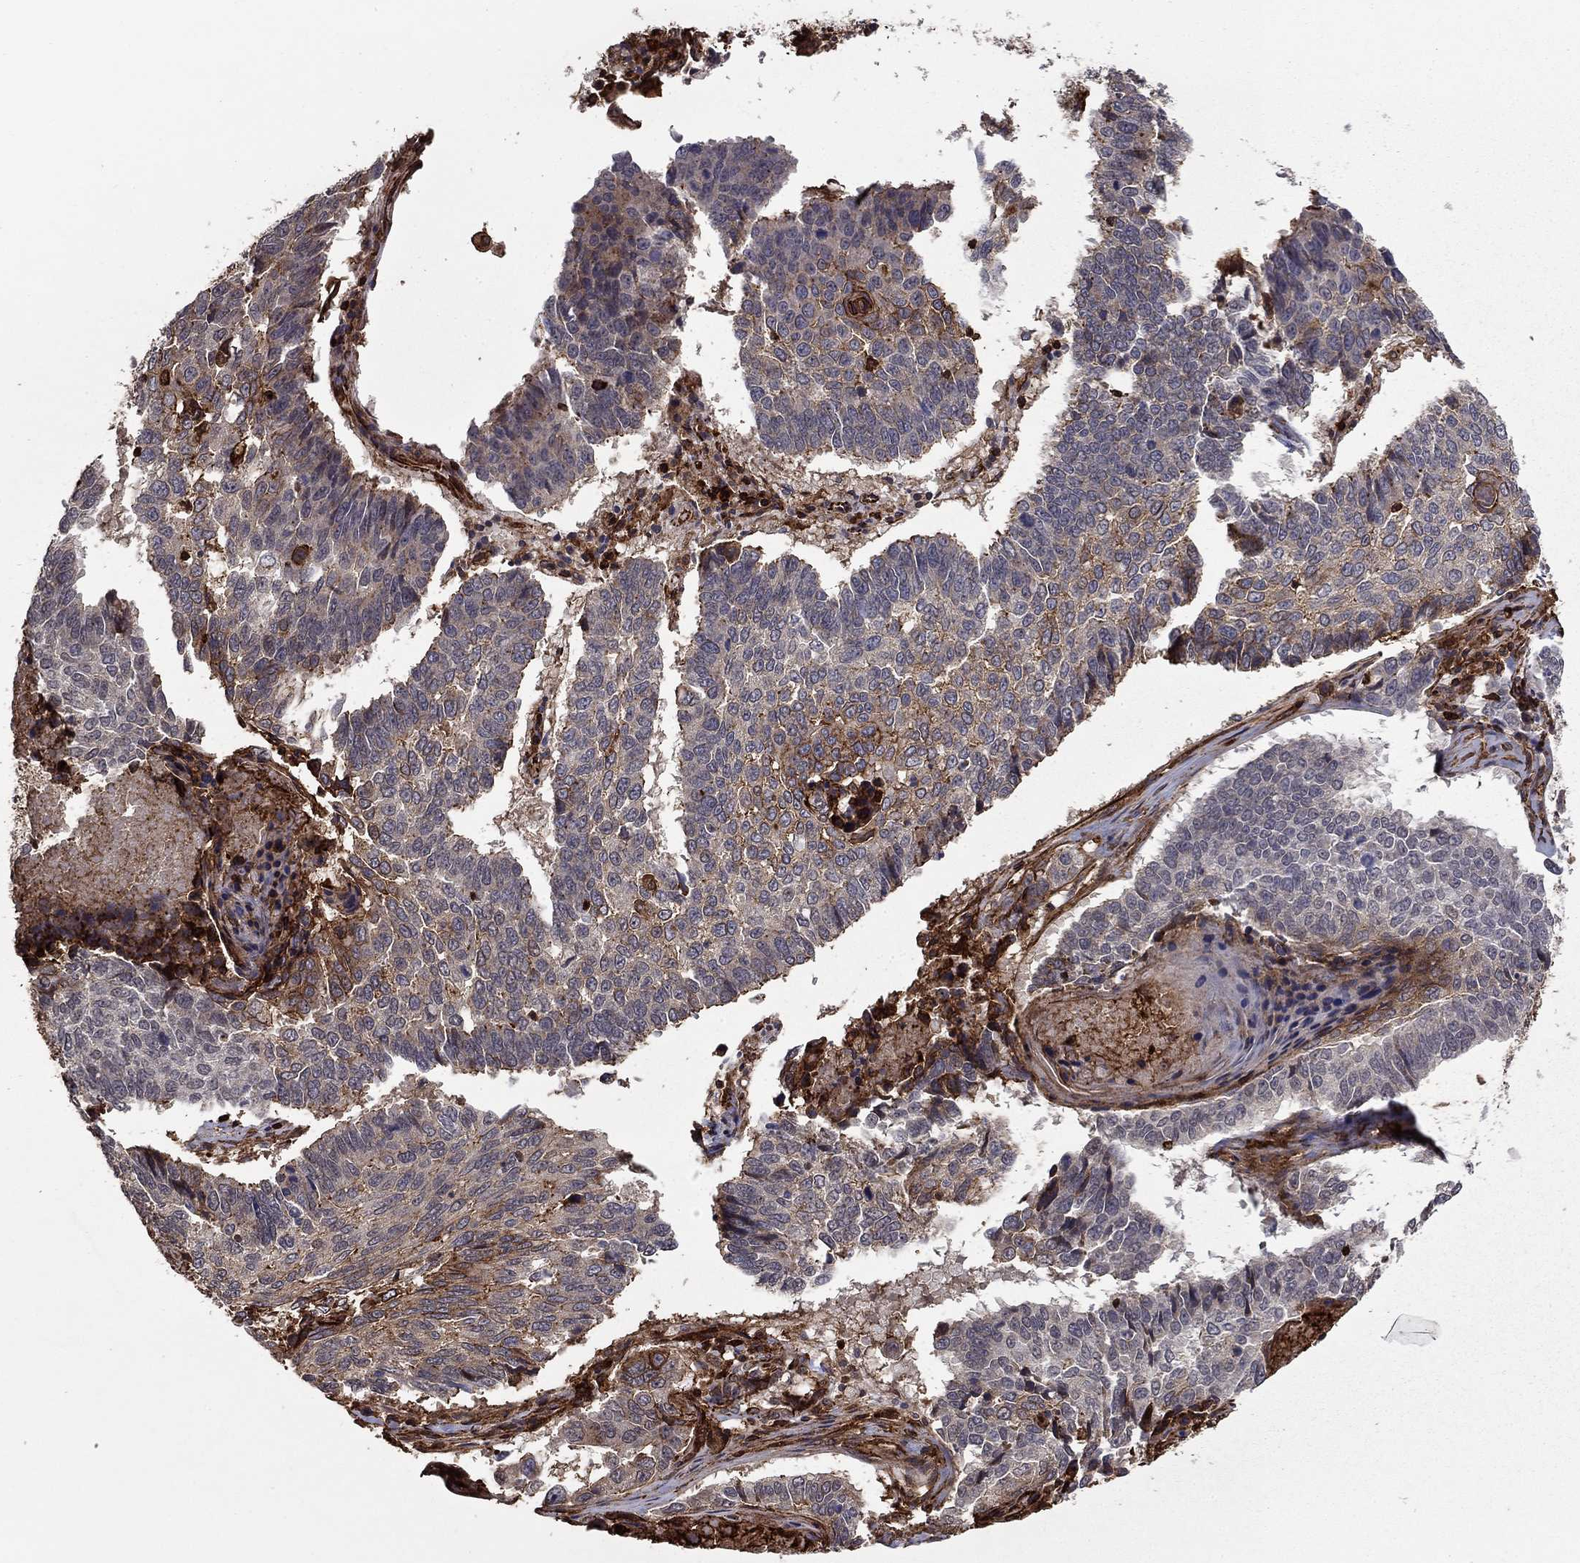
{"staining": {"intensity": "moderate", "quantity": "<25%", "location": "cytoplasmic/membranous"}, "tissue": "lung cancer", "cell_type": "Tumor cells", "image_type": "cancer", "snomed": [{"axis": "morphology", "description": "Squamous cell carcinoma, NOS"}, {"axis": "topography", "description": "Lung"}], "caption": "Protein expression analysis of lung cancer (squamous cell carcinoma) exhibits moderate cytoplasmic/membranous staining in approximately <25% of tumor cells.", "gene": "ADM", "patient": {"sex": "male", "age": 73}}